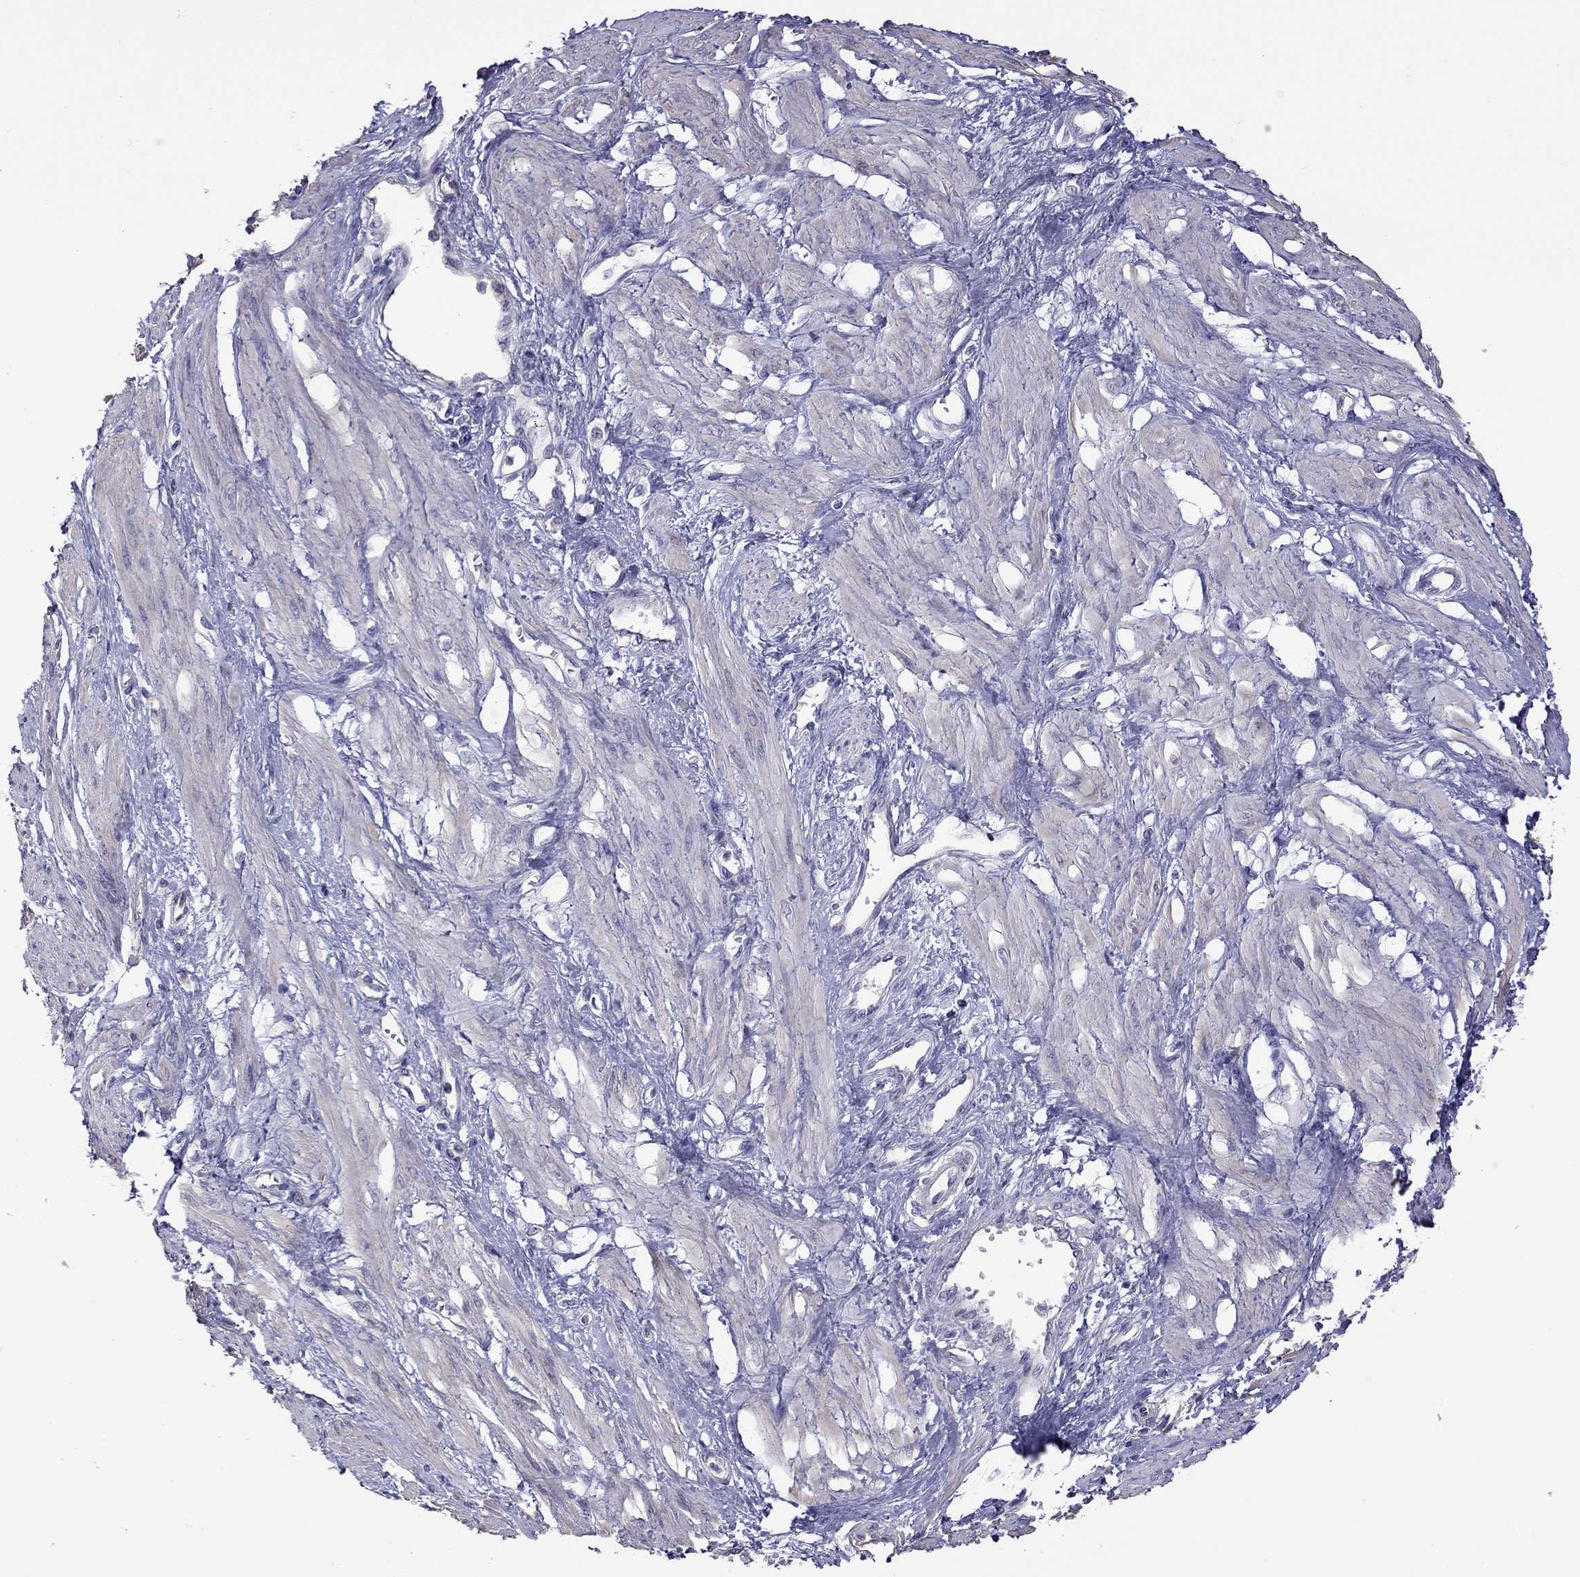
{"staining": {"intensity": "negative", "quantity": "none", "location": "none"}, "tissue": "smooth muscle", "cell_type": "Smooth muscle cells", "image_type": "normal", "snomed": [{"axis": "morphology", "description": "Normal tissue, NOS"}, {"axis": "topography", "description": "Smooth muscle"}, {"axis": "topography", "description": "Uterus"}], "caption": "High power microscopy image of an IHC image of benign smooth muscle, revealing no significant positivity in smooth muscle cells.", "gene": "FEZ1", "patient": {"sex": "female", "age": 39}}